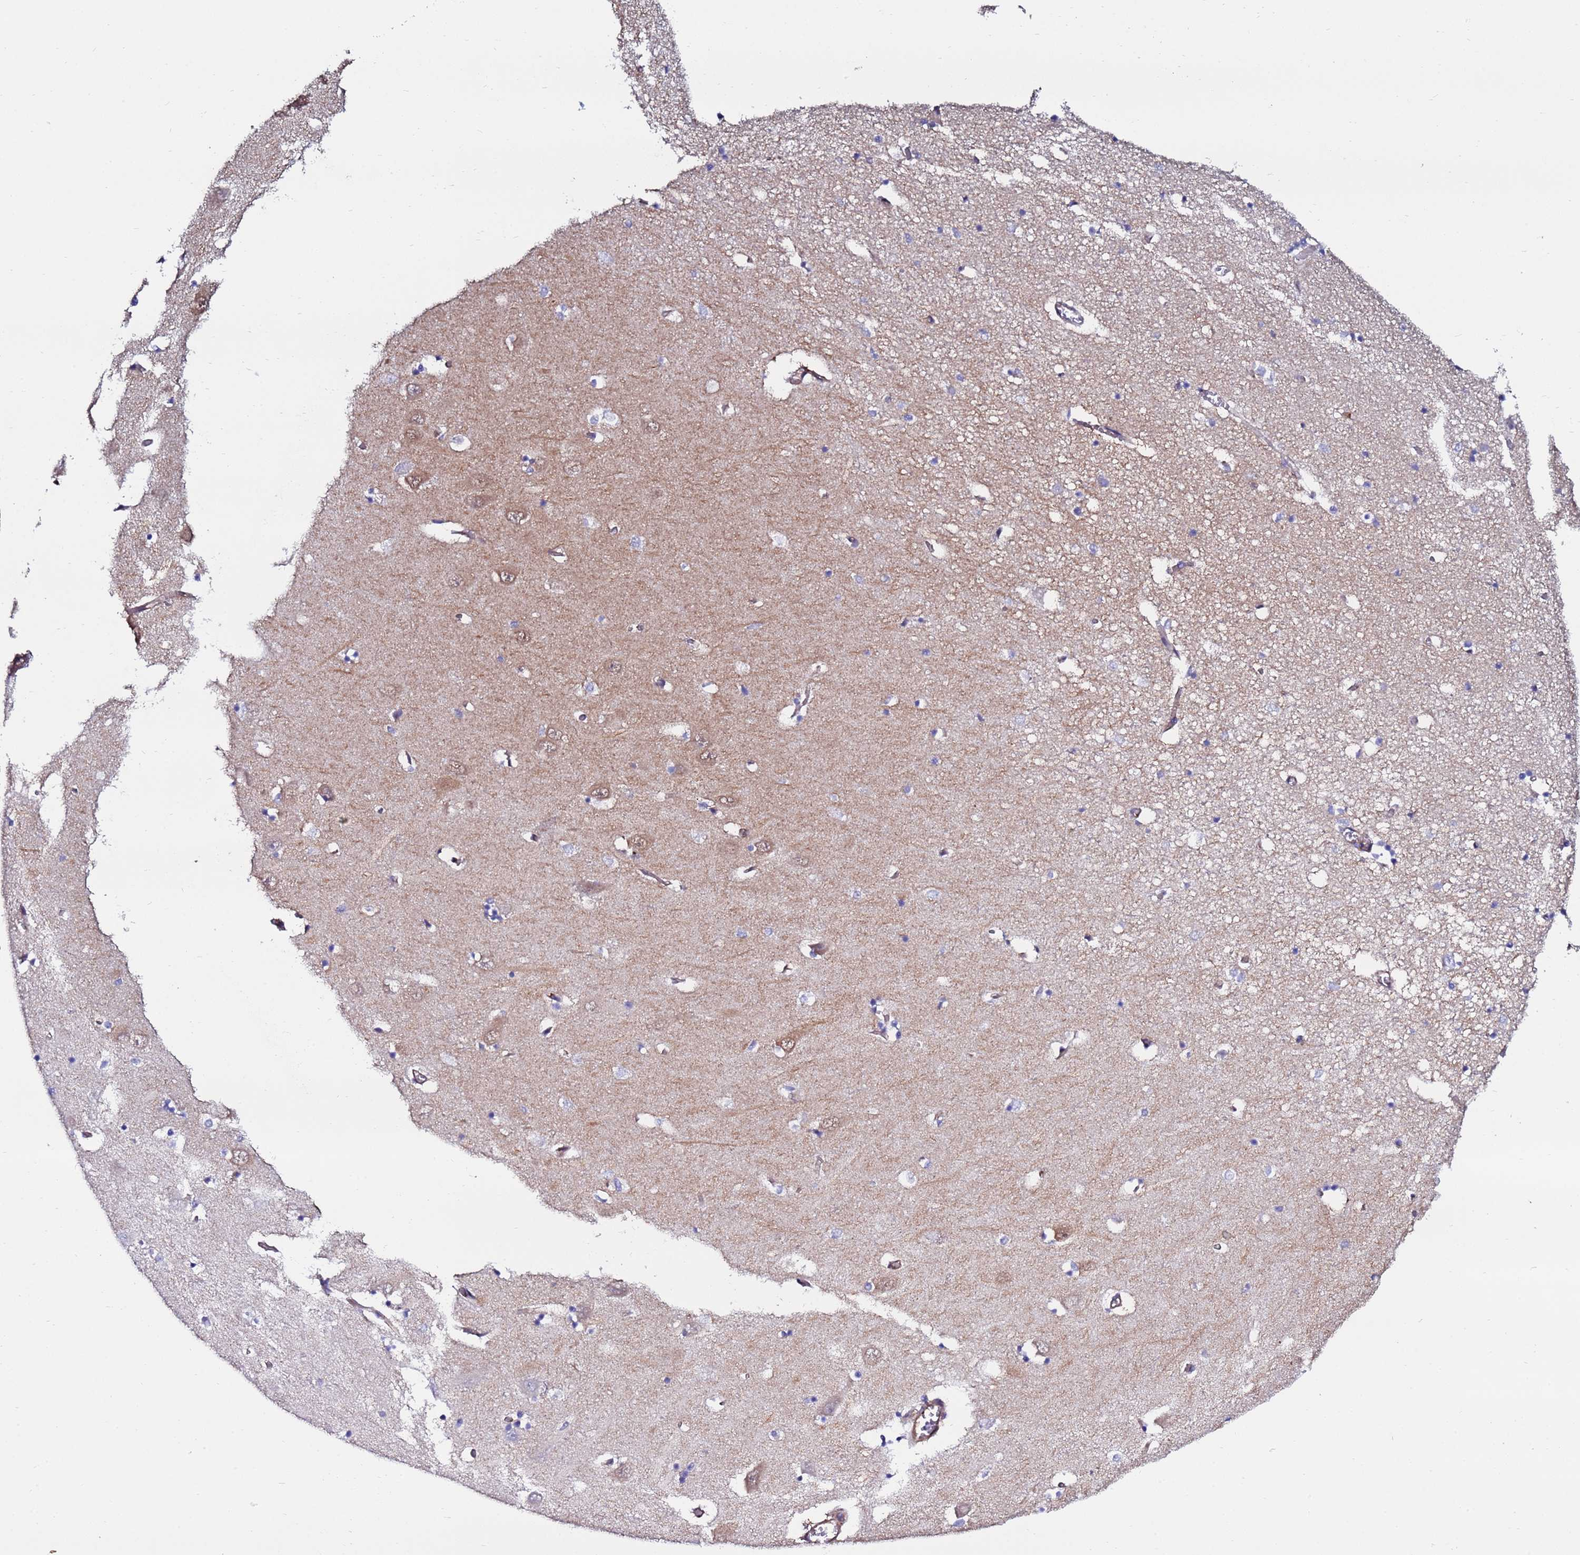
{"staining": {"intensity": "negative", "quantity": "none", "location": "none"}, "tissue": "hippocampus", "cell_type": "Glial cells", "image_type": "normal", "snomed": [{"axis": "morphology", "description": "Normal tissue, NOS"}, {"axis": "topography", "description": "Hippocampus"}], "caption": "Immunohistochemical staining of normal hippocampus shows no significant staining in glial cells.", "gene": "POTEE", "patient": {"sex": "male", "age": 70}}